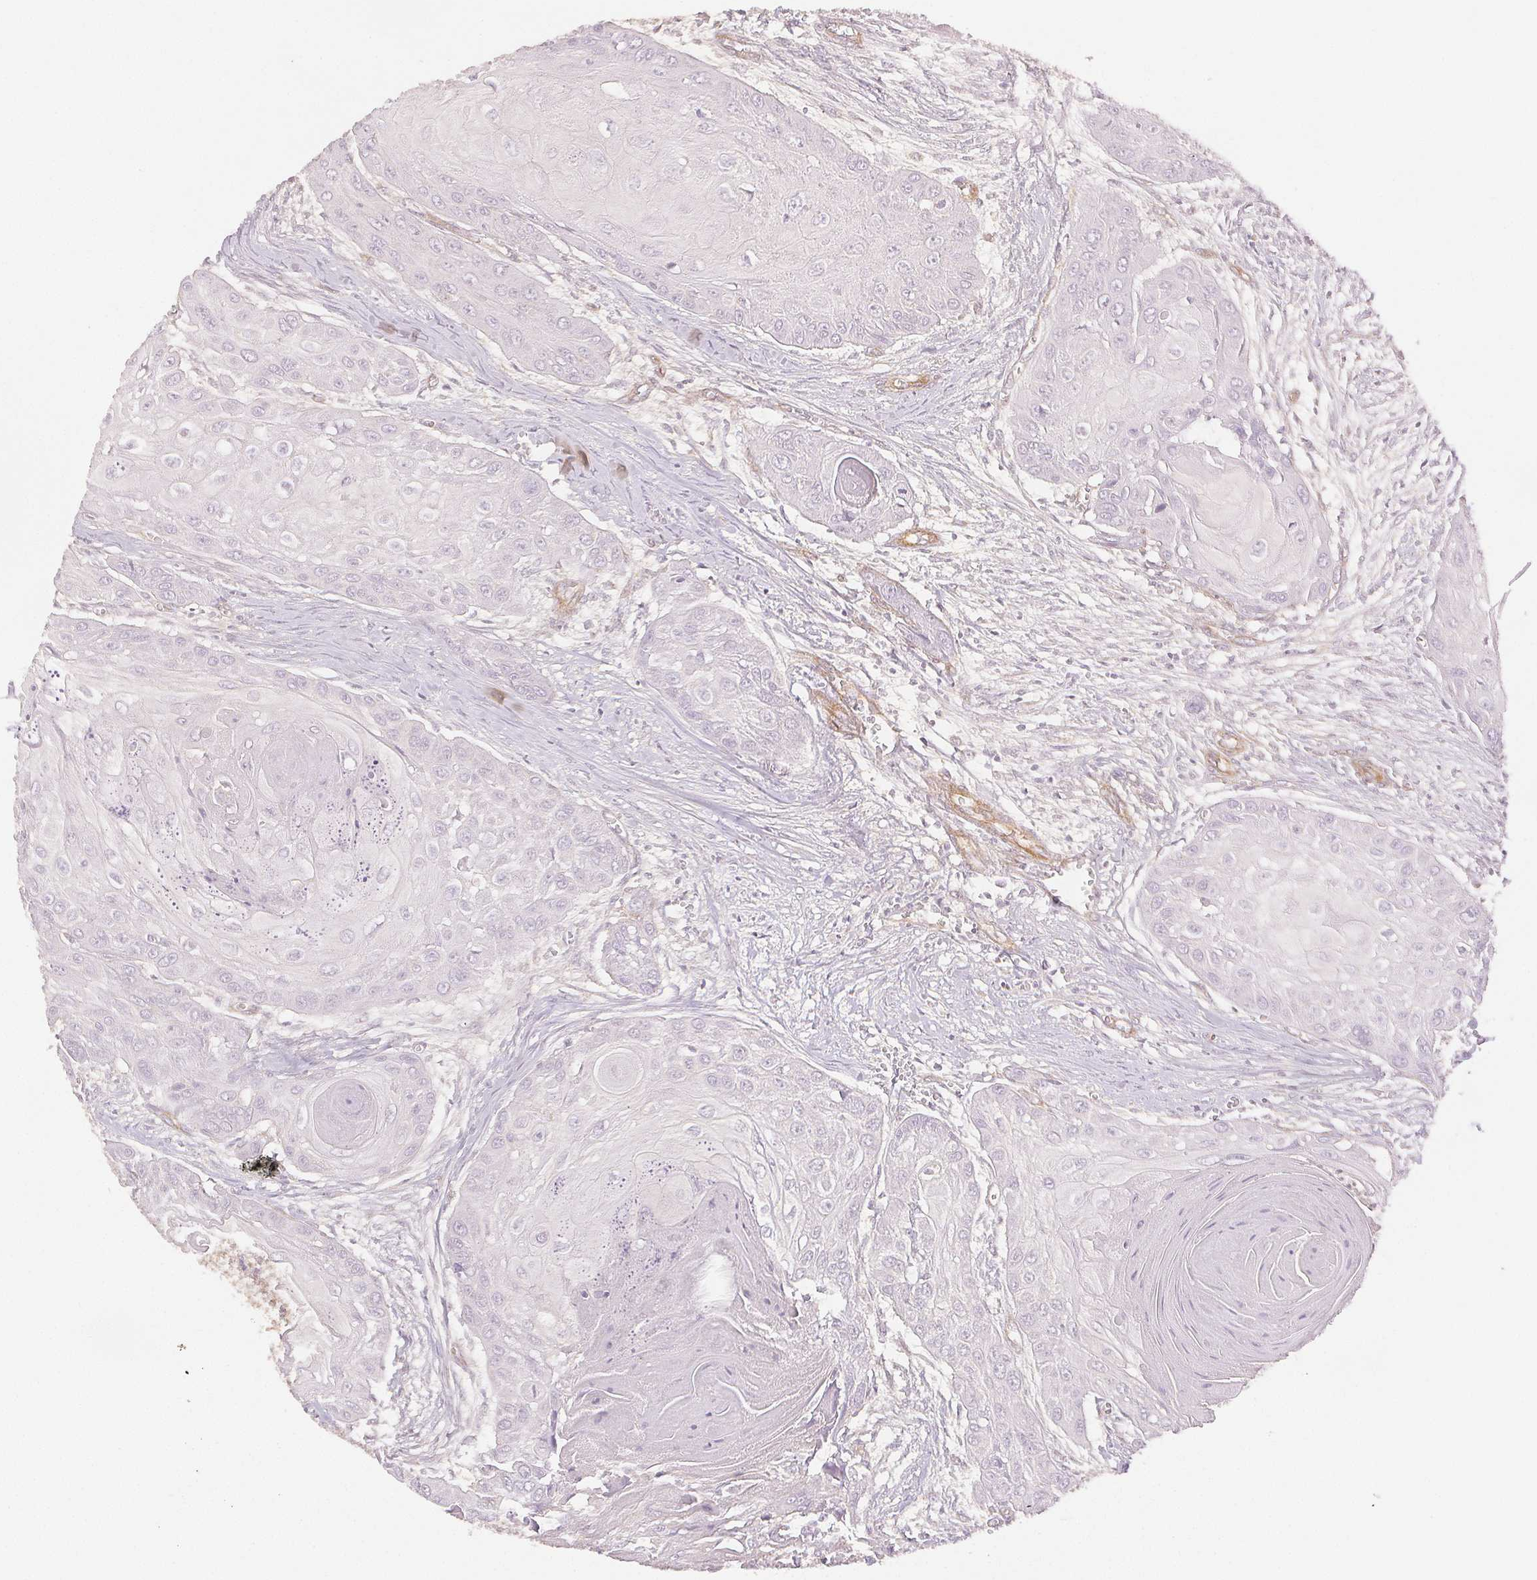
{"staining": {"intensity": "negative", "quantity": "none", "location": "none"}, "tissue": "head and neck cancer", "cell_type": "Tumor cells", "image_type": "cancer", "snomed": [{"axis": "morphology", "description": "Squamous cell carcinoma, NOS"}, {"axis": "topography", "description": "Oral tissue"}, {"axis": "topography", "description": "Head-Neck"}], "caption": "This image is of head and neck squamous cell carcinoma stained with immunohistochemistry (IHC) to label a protein in brown with the nuclei are counter-stained blue. There is no staining in tumor cells.", "gene": "DIAPH2", "patient": {"sex": "male", "age": 71}}